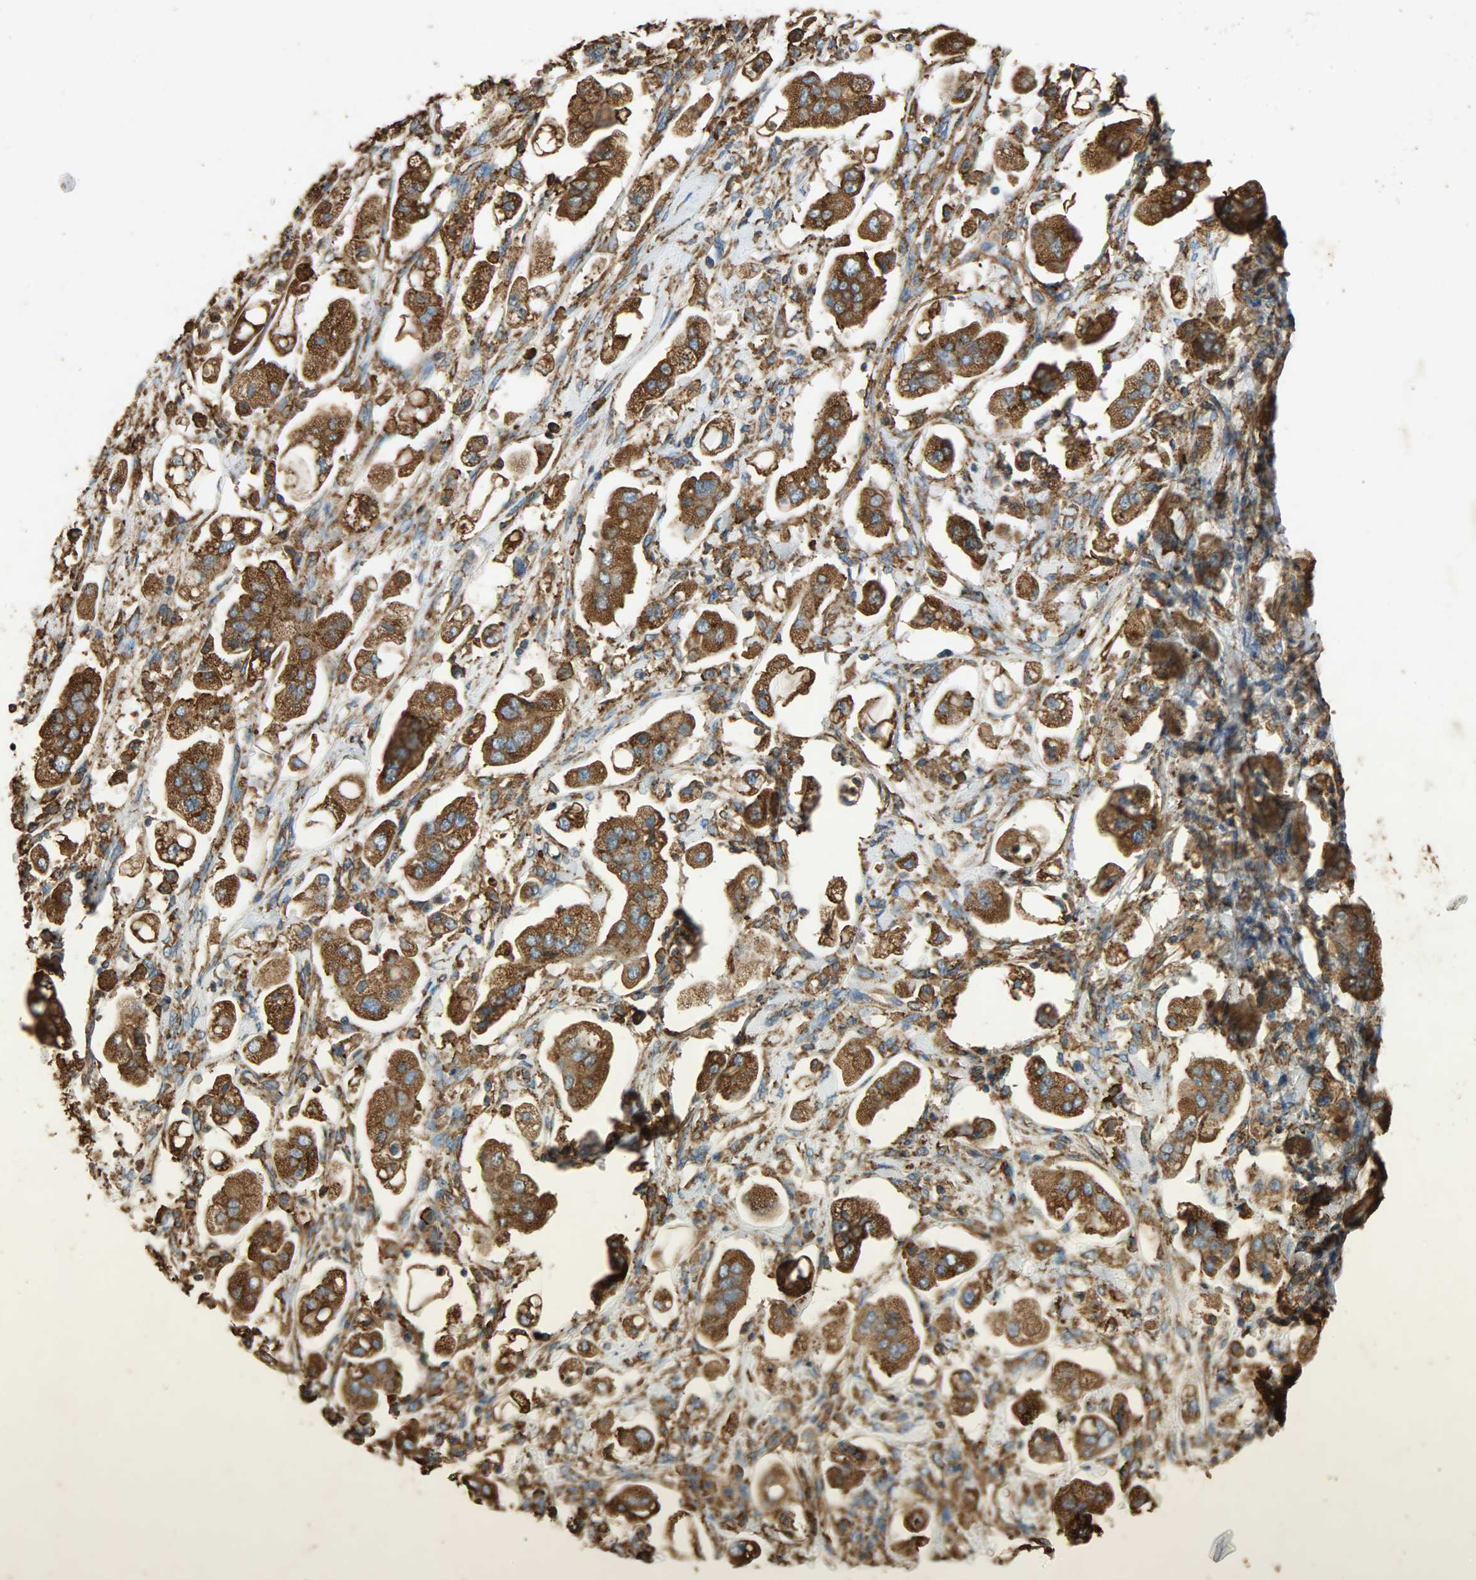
{"staining": {"intensity": "strong", "quantity": ">75%", "location": "cytoplasmic/membranous"}, "tissue": "stomach cancer", "cell_type": "Tumor cells", "image_type": "cancer", "snomed": [{"axis": "morphology", "description": "Adenocarcinoma, NOS"}, {"axis": "topography", "description": "Stomach"}], "caption": "Stomach adenocarcinoma was stained to show a protein in brown. There is high levels of strong cytoplasmic/membranous expression in approximately >75% of tumor cells. (Stains: DAB (3,3'-diaminobenzidine) in brown, nuclei in blue, Microscopy: brightfield microscopy at high magnification).", "gene": "HSP90B1", "patient": {"sex": "male", "age": 62}}